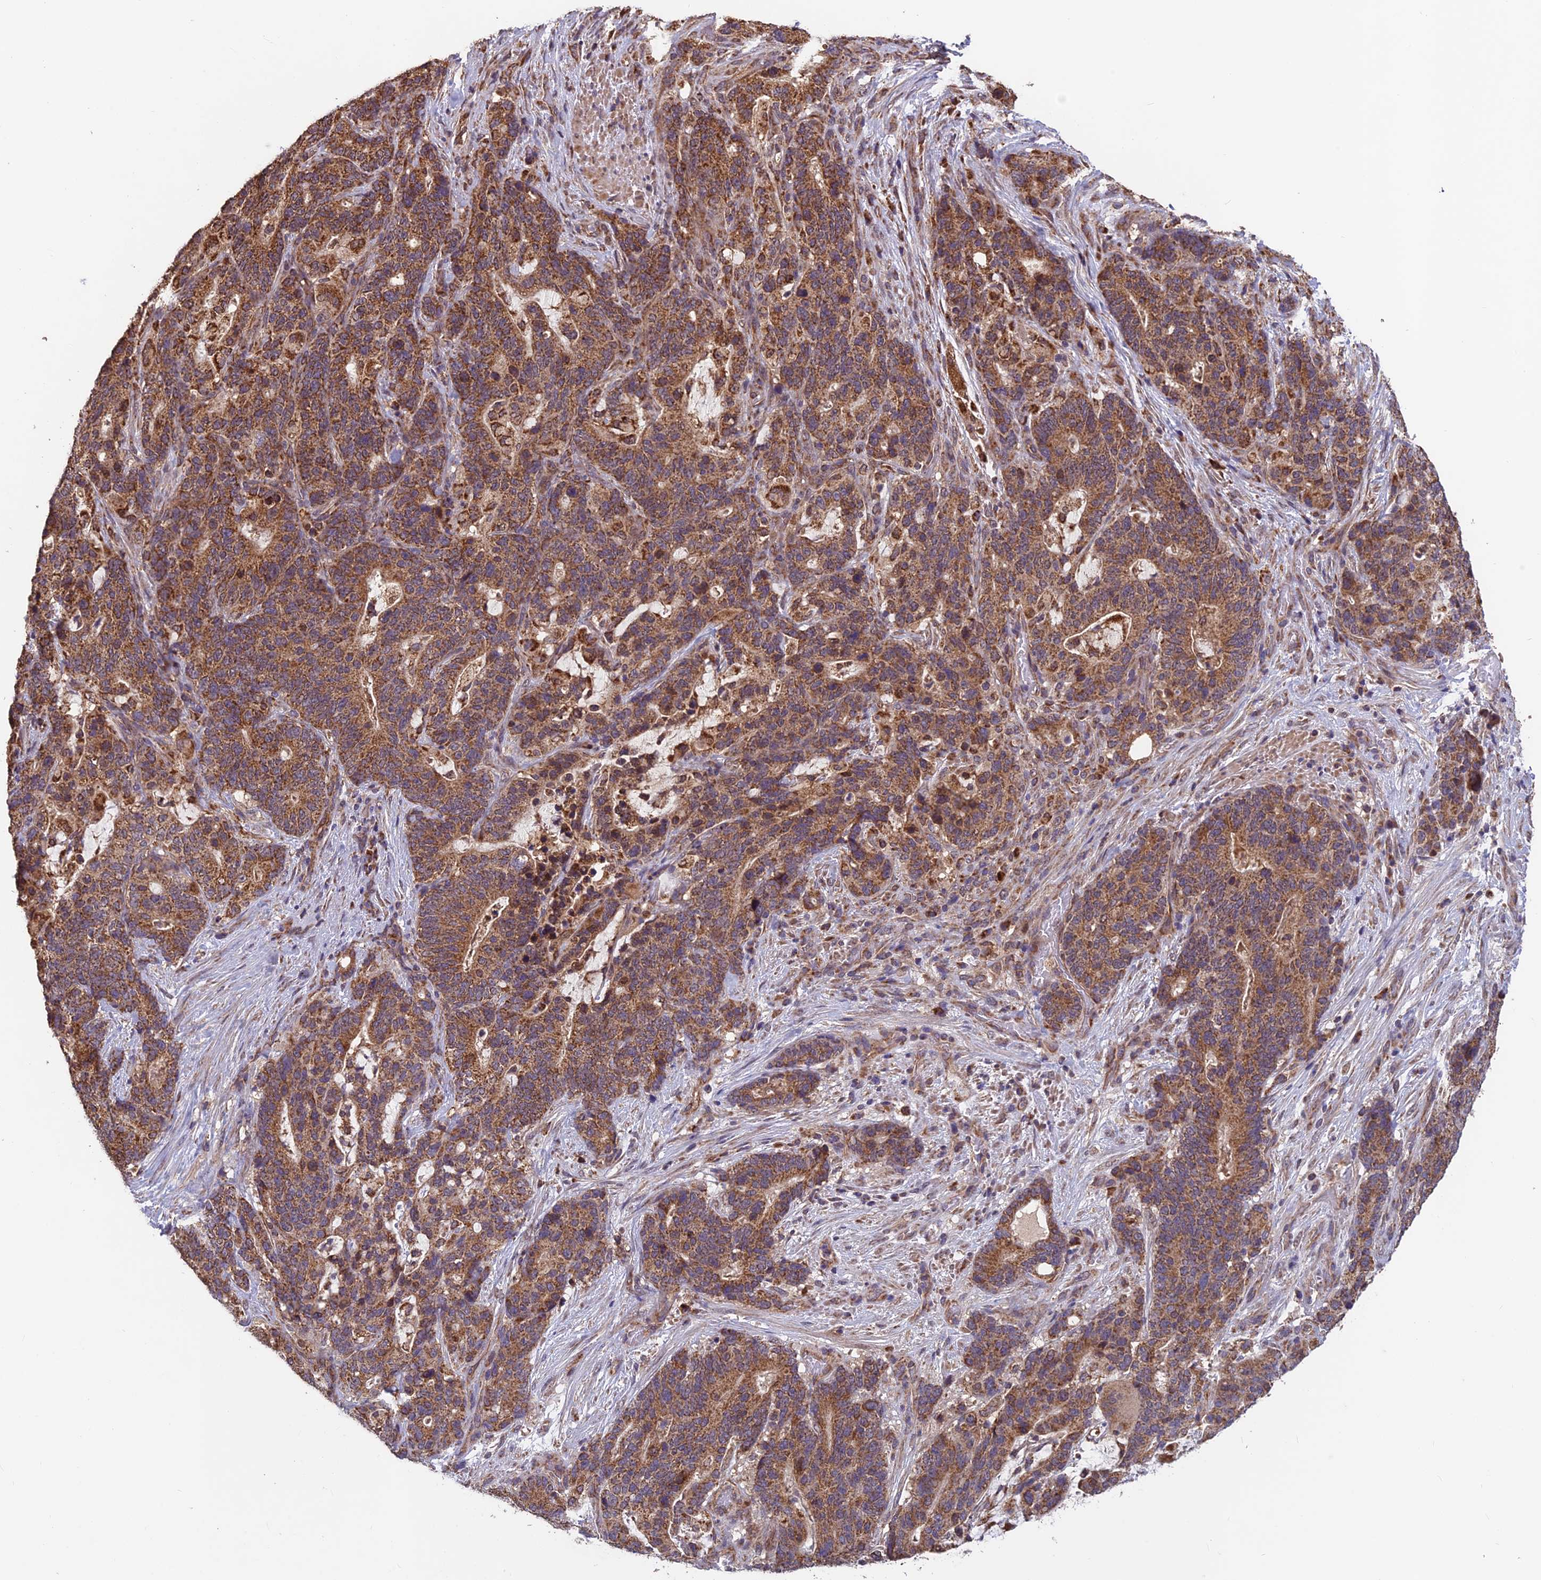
{"staining": {"intensity": "moderate", "quantity": ">75%", "location": "cytoplasmic/membranous"}, "tissue": "stomach cancer", "cell_type": "Tumor cells", "image_type": "cancer", "snomed": [{"axis": "morphology", "description": "Normal tissue, NOS"}, {"axis": "morphology", "description": "Adenocarcinoma, NOS"}, {"axis": "topography", "description": "Stomach"}], "caption": "The immunohistochemical stain highlights moderate cytoplasmic/membranous staining in tumor cells of stomach adenocarcinoma tissue. The staining was performed using DAB (3,3'-diaminobenzidine) to visualize the protein expression in brown, while the nuclei were stained in blue with hematoxylin (Magnification: 20x).", "gene": "CCDC15", "patient": {"sex": "female", "age": 64}}